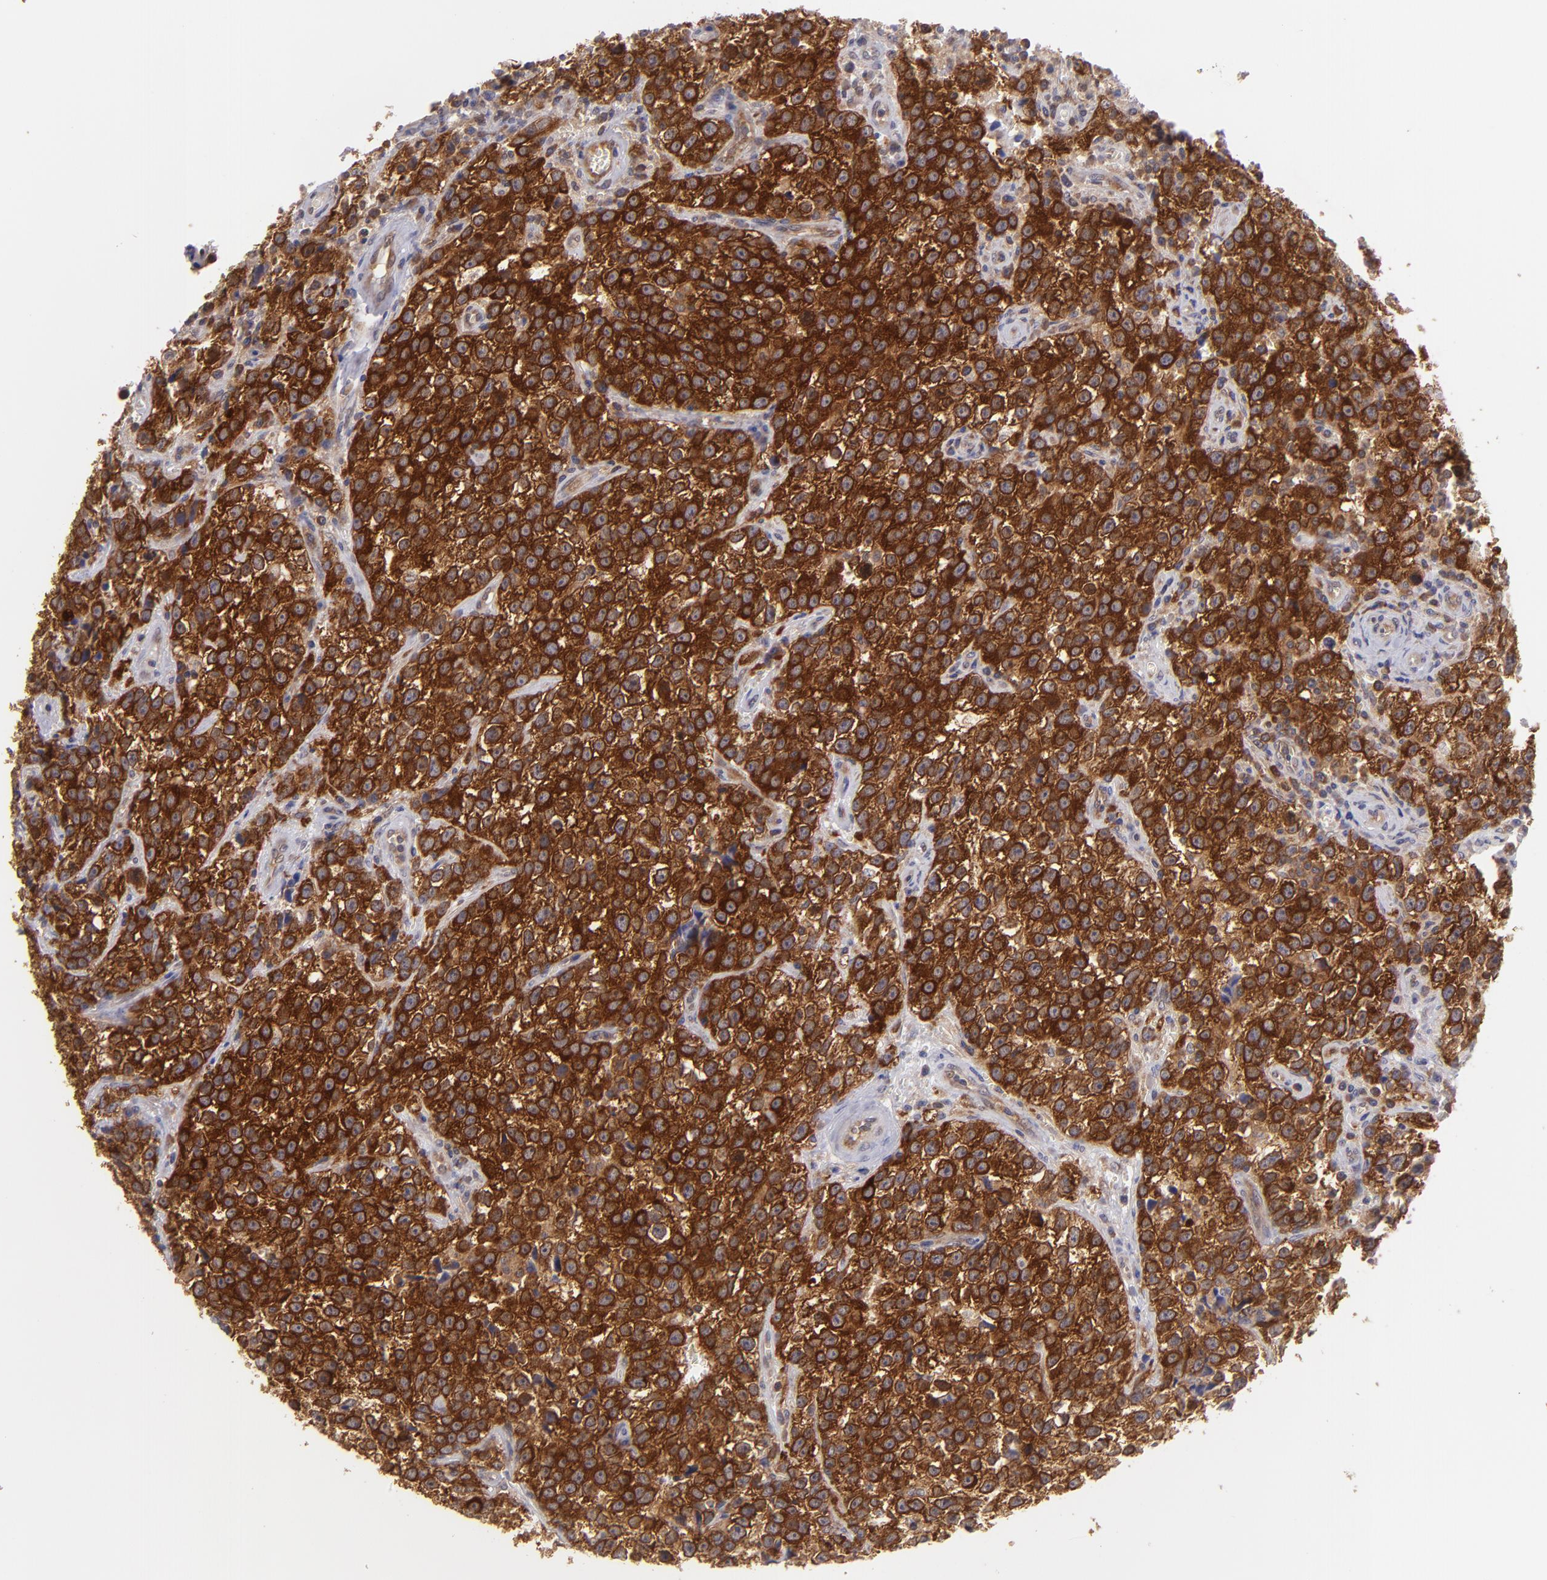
{"staining": {"intensity": "strong", "quantity": ">75%", "location": "cytoplasmic/membranous"}, "tissue": "testis cancer", "cell_type": "Tumor cells", "image_type": "cancer", "snomed": [{"axis": "morphology", "description": "Seminoma, NOS"}, {"axis": "topography", "description": "Testis"}], "caption": "Testis cancer (seminoma) was stained to show a protein in brown. There is high levels of strong cytoplasmic/membranous positivity in about >75% of tumor cells.", "gene": "PTPN13", "patient": {"sex": "male", "age": 38}}